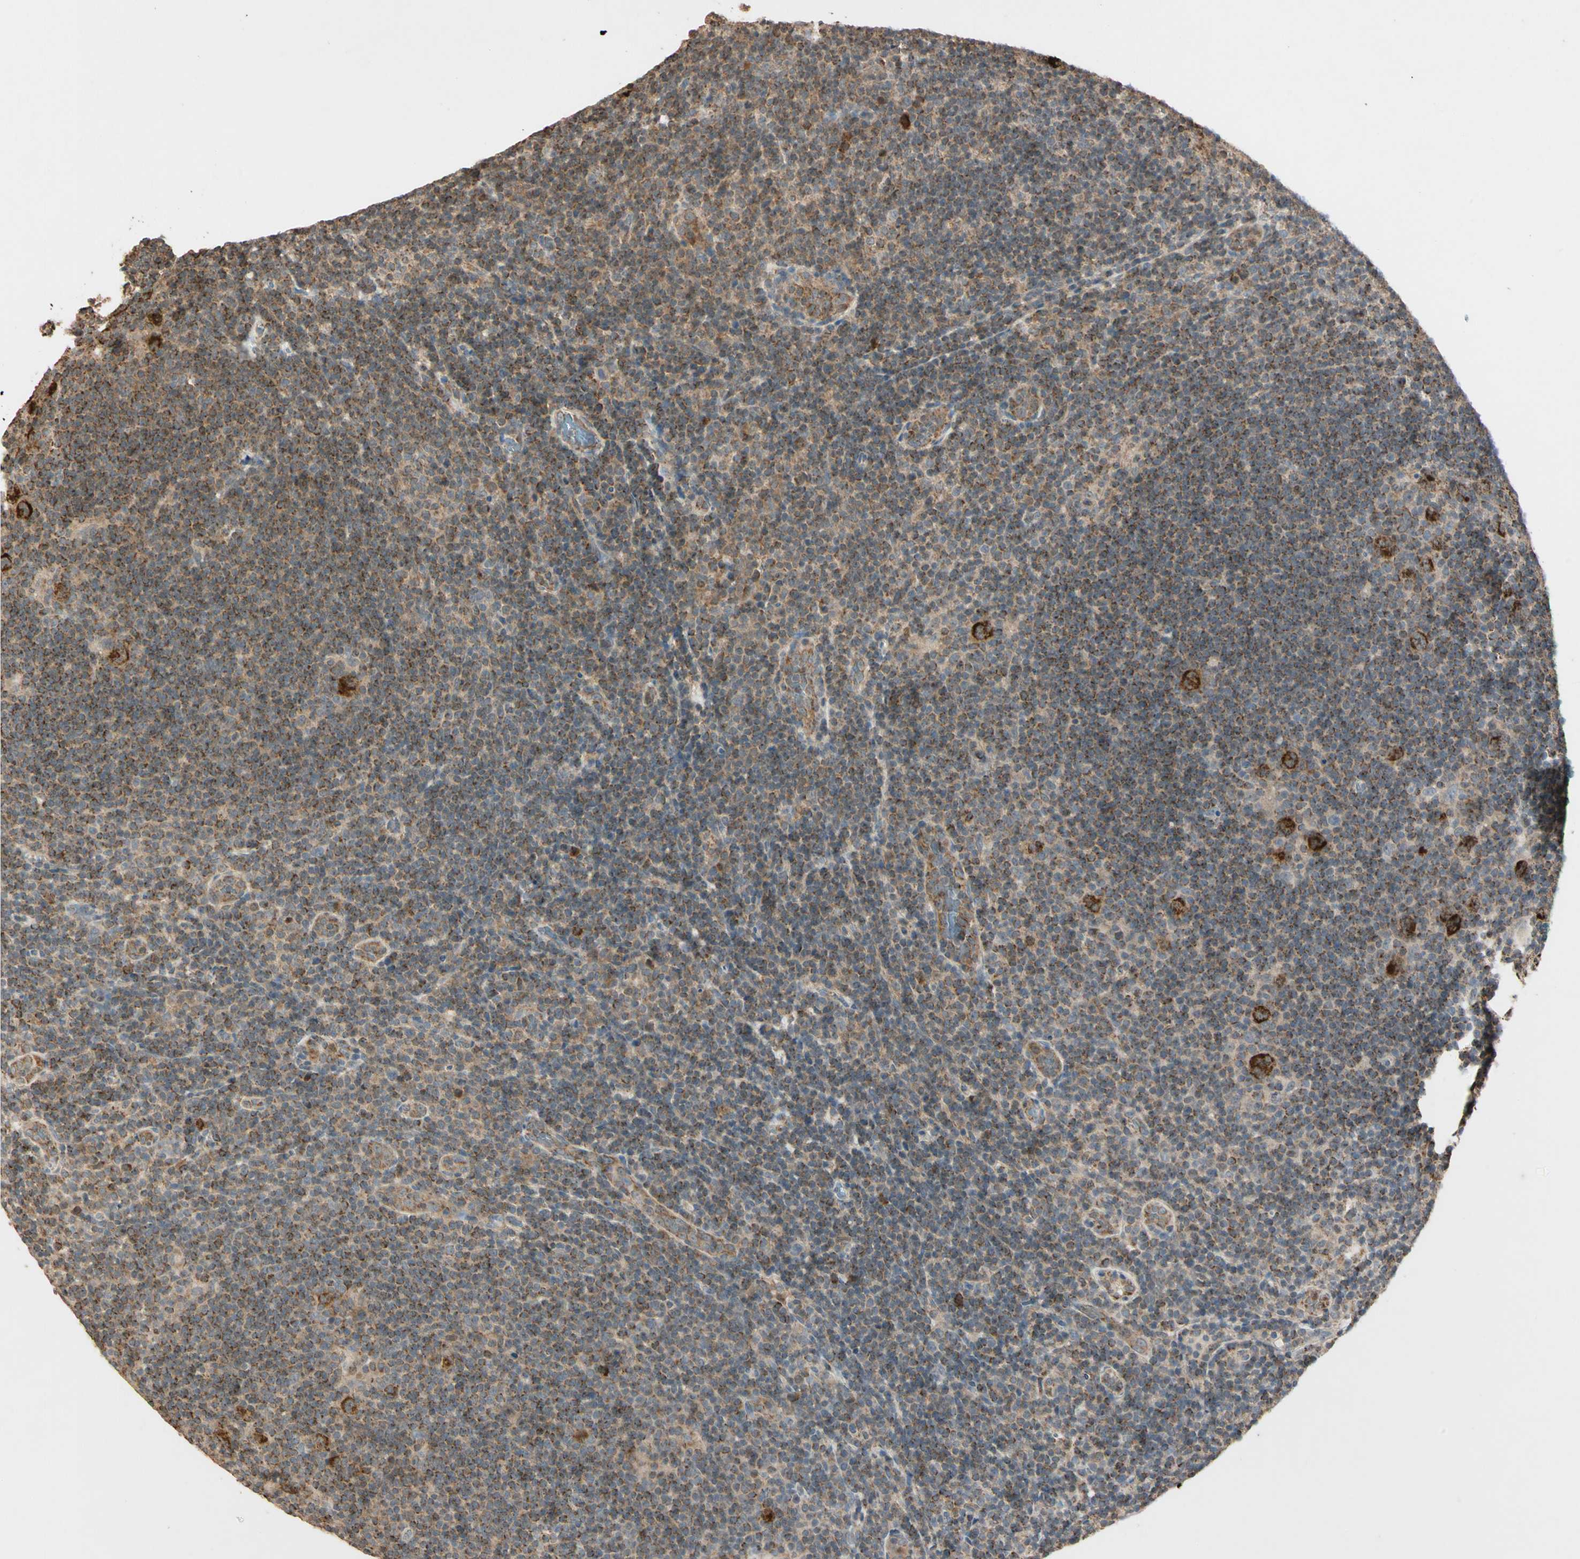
{"staining": {"intensity": "strong", "quantity": ">75%", "location": "cytoplasmic/membranous"}, "tissue": "lymphoma", "cell_type": "Tumor cells", "image_type": "cancer", "snomed": [{"axis": "morphology", "description": "Hodgkin's disease, NOS"}, {"axis": "topography", "description": "Lymph node"}], "caption": "This micrograph displays Hodgkin's disease stained with immunohistochemistry to label a protein in brown. The cytoplasmic/membranous of tumor cells show strong positivity for the protein. Nuclei are counter-stained blue.", "gene": "PRDX5", "patient": {"sex": "female", "age": 57}}